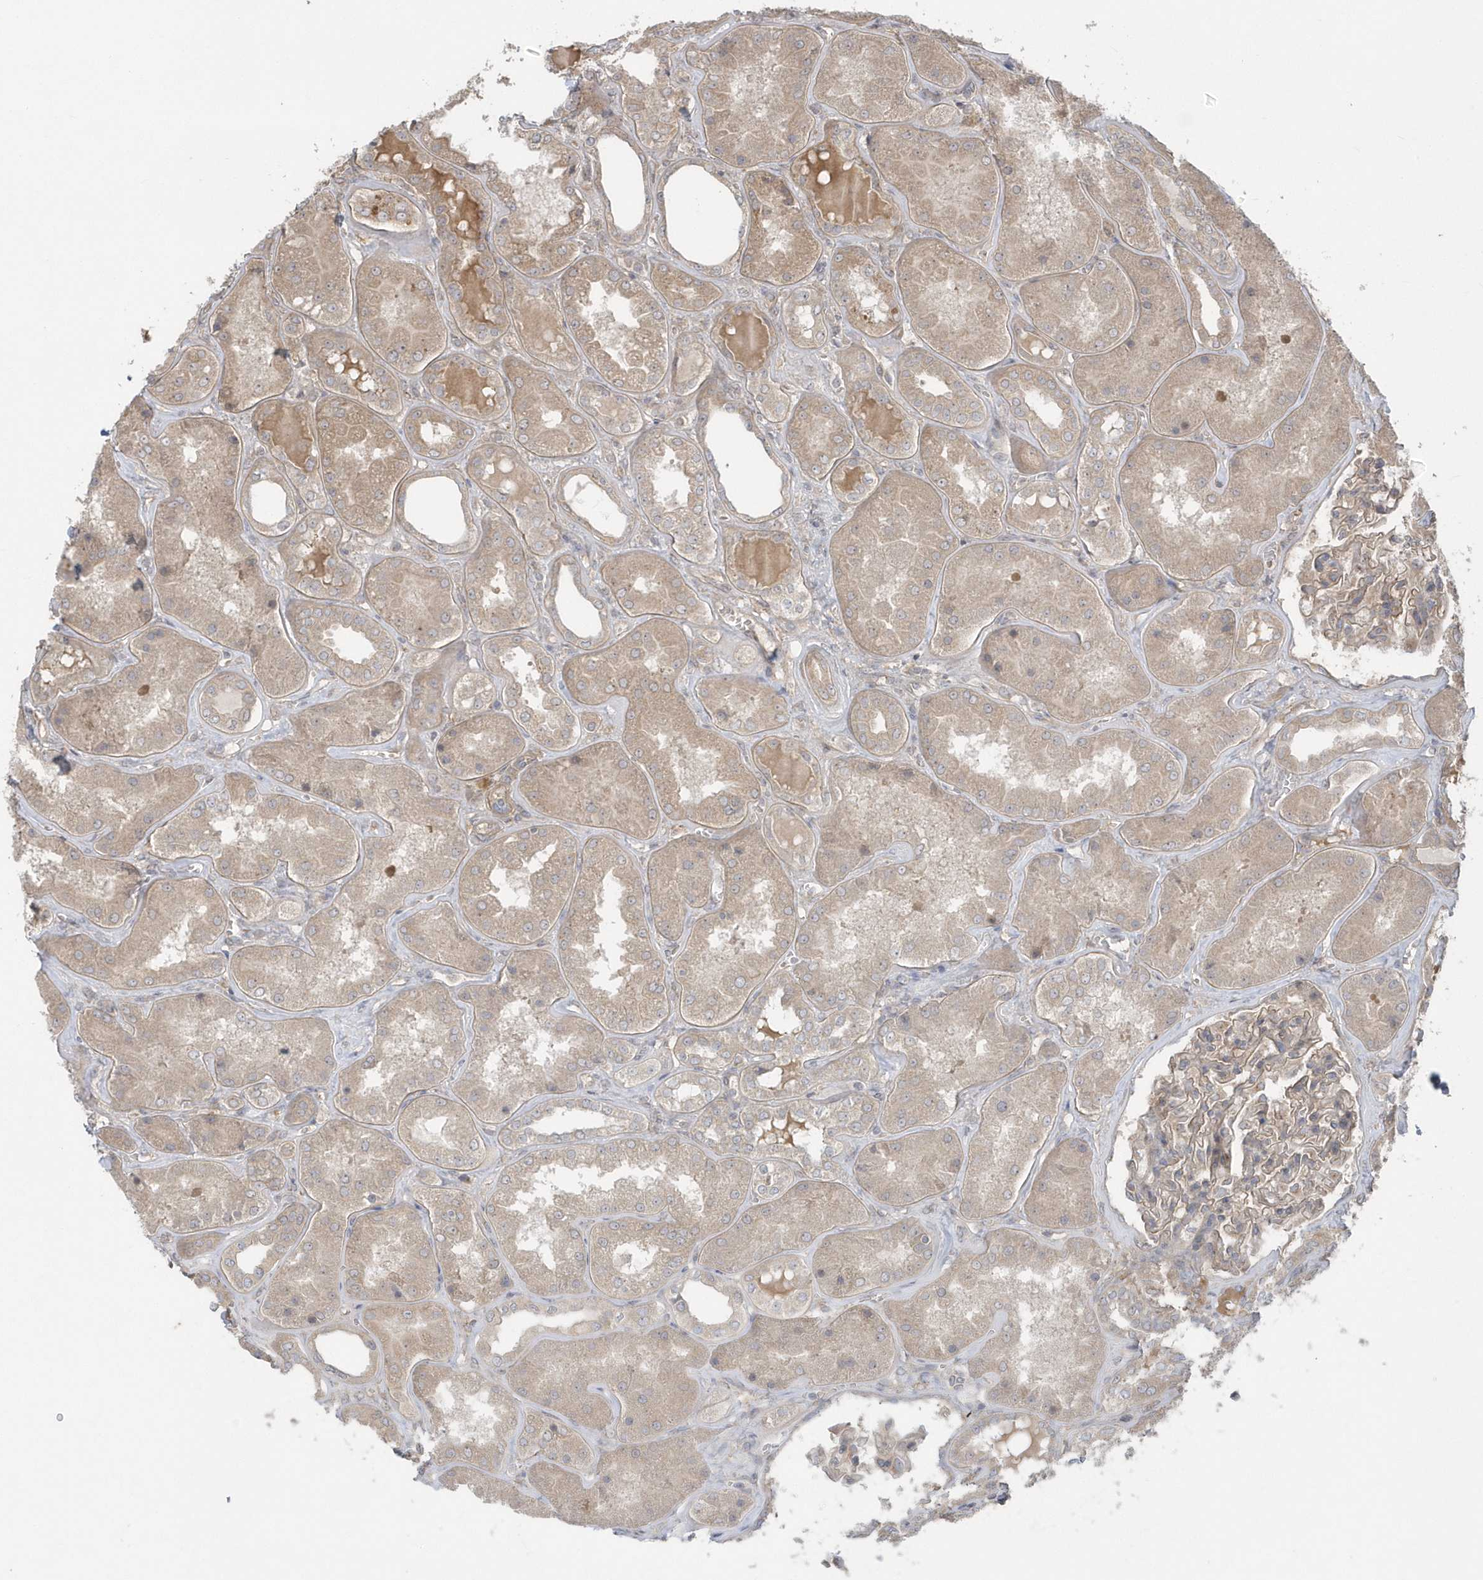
{"staining": {"intensity": "moderate", "quantity": ">75%", "location": "cytoplasmic/membranous"}, "tissue": "kidney", "cell_type": "Cells in glomeruli", "image_type": "normal", "snomed": [{"axis": "morphology", "description": "Normal tissue, NOS"}, {"axis": "topography", "description": "Kidney"}], "caption": "Kidney stained with a brown dye exhibits moderate cytoplasmic/membranous positive expression in about >75% of cells in glomeruli.", "gene": "ACTR1A", "patient": {"sex": "female", "age": 56}}